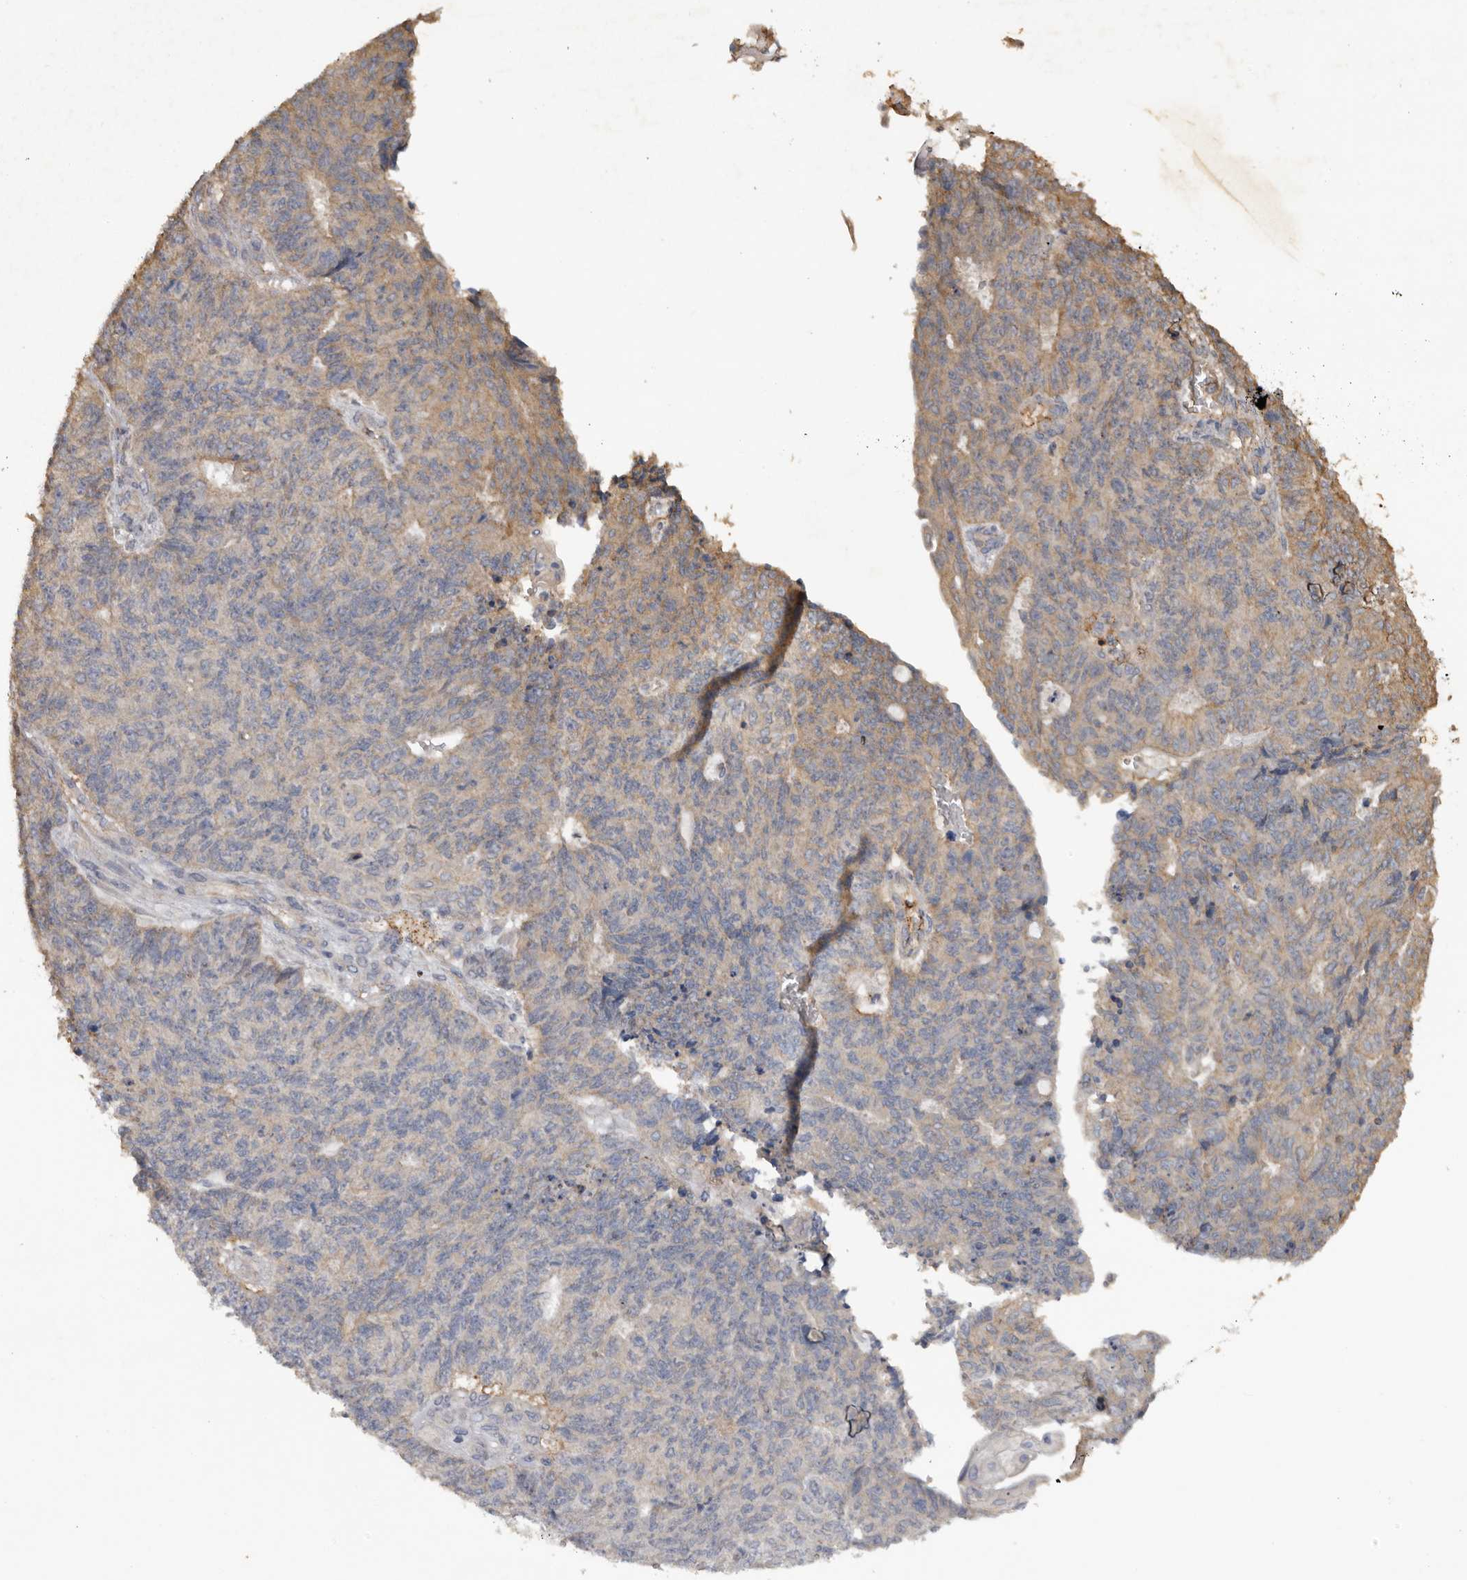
{"staining": {"intensity": "weak", "quantity": "<25%", "location": "cytoplasmic/membranous"}, "tissue": "endometrial cancer", "cell_type": "Tumor cells", "image_type": "cancer", "snomed": [{"axis": "morphology", "description": "Adenocarcinoma, NOS"}, {"axis": "topography", "description": "Endometrium"}], "caption": "This is a histopathology image of immunohistochemistry (IHC) staining of endometrial cancer, which shows no expression in tumor cells.", "gene": "HYAL4", "patient": {"sex": "female", "age": 32}}